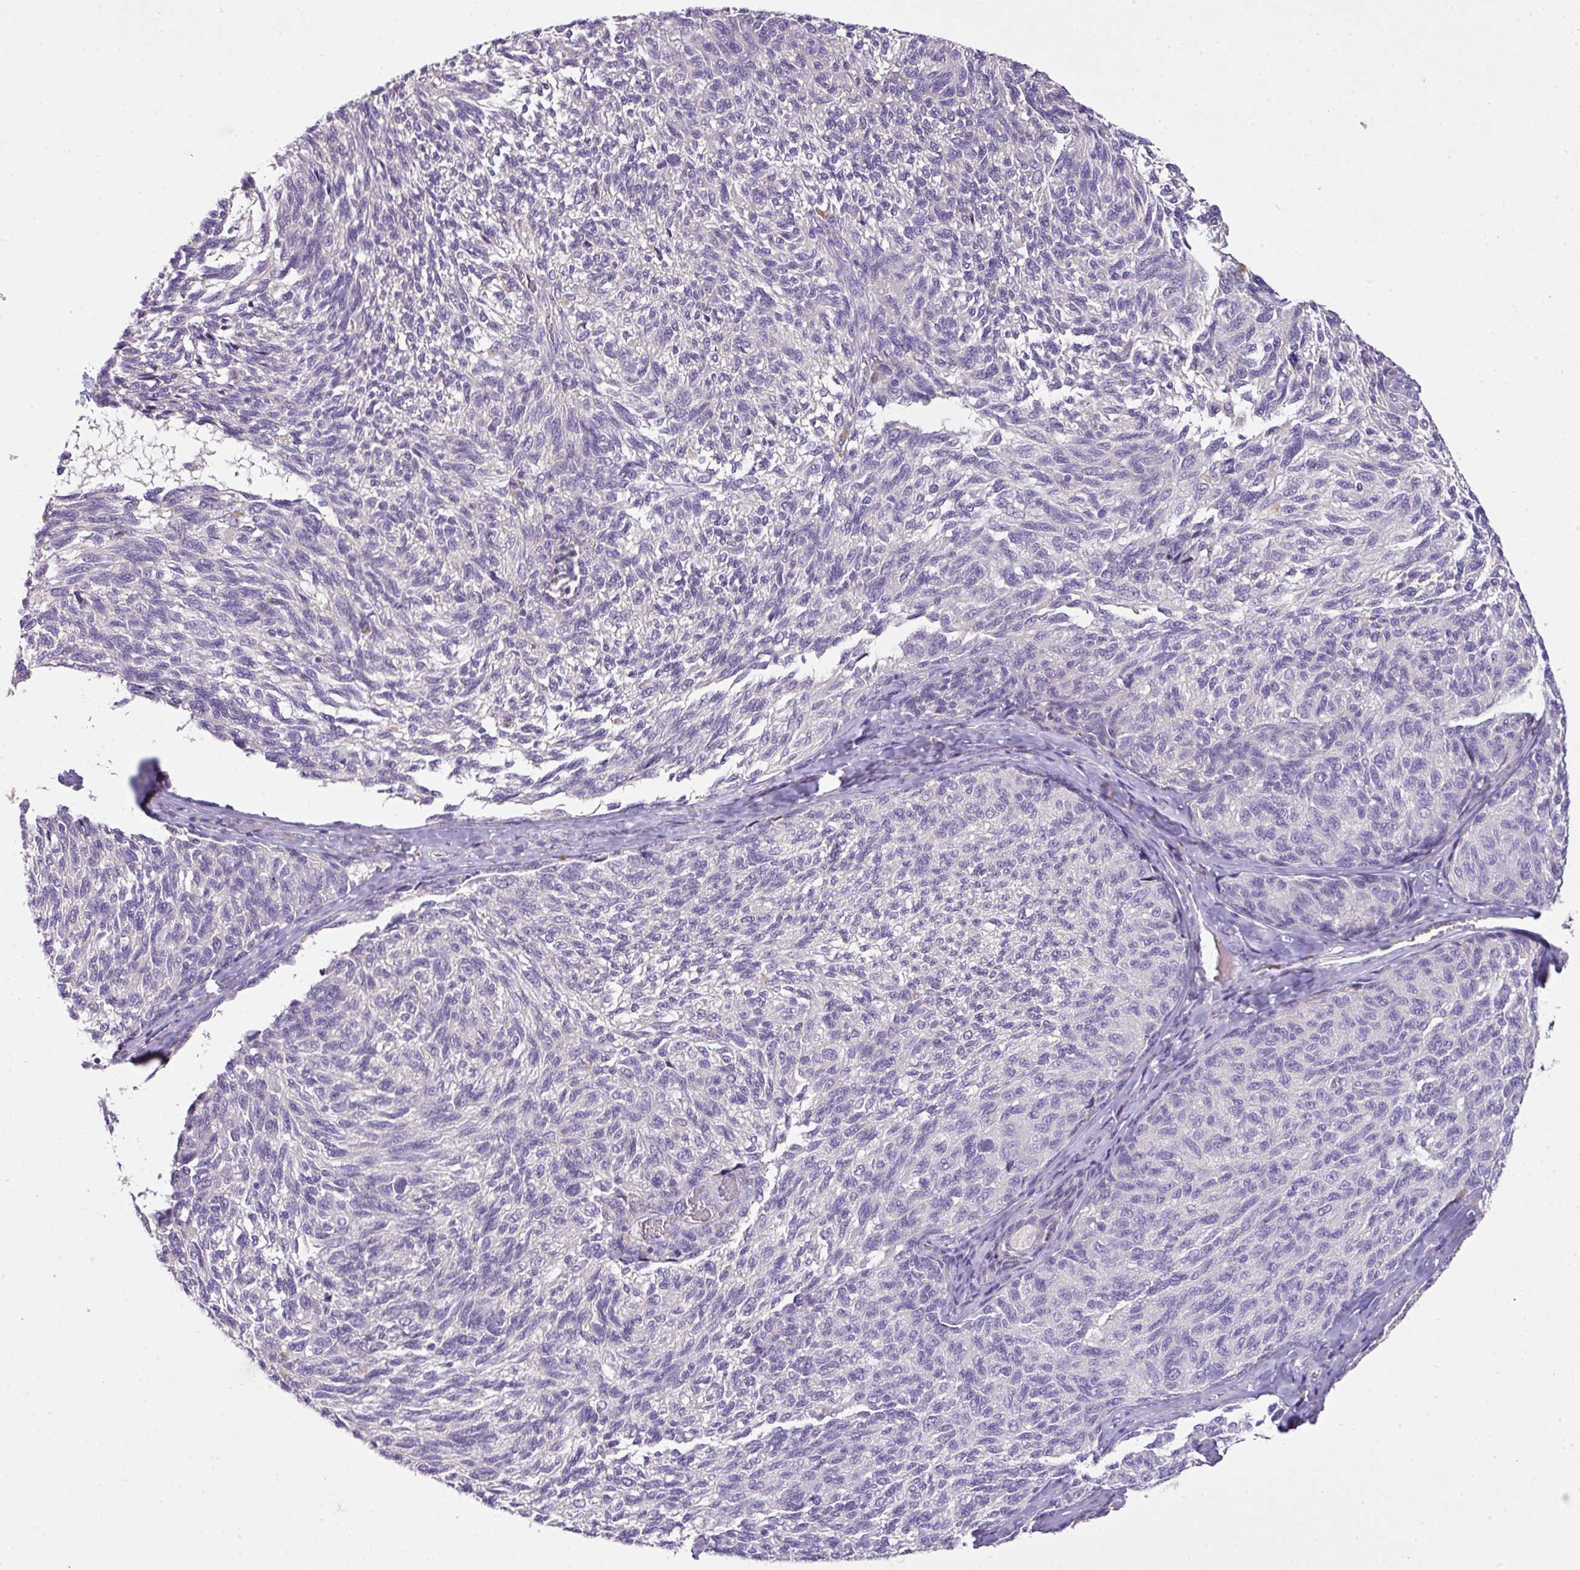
{"staining": {"intensity": "negative", "quantity": "none", "location": "none"}, "tissue": "melanoma", "cell_type": "Tumor cells", "image_type": "cancer", "snomed": [{"axis": "morphology", "description": "Malignant melanoma, NOS"}, {"axis": "topography", "description": "Skin"}], "caption": "Immunohistochemistry (IHC) of human melanoma exhibits no positivity in tumor cells. (Brightfield microscopy of DAB (3,3'-diaminobenzidine) immunohistochemistry (IHC) at high magnification).", "gene": "OR6C6", "patient": {"sex": "female", "age": 73}}